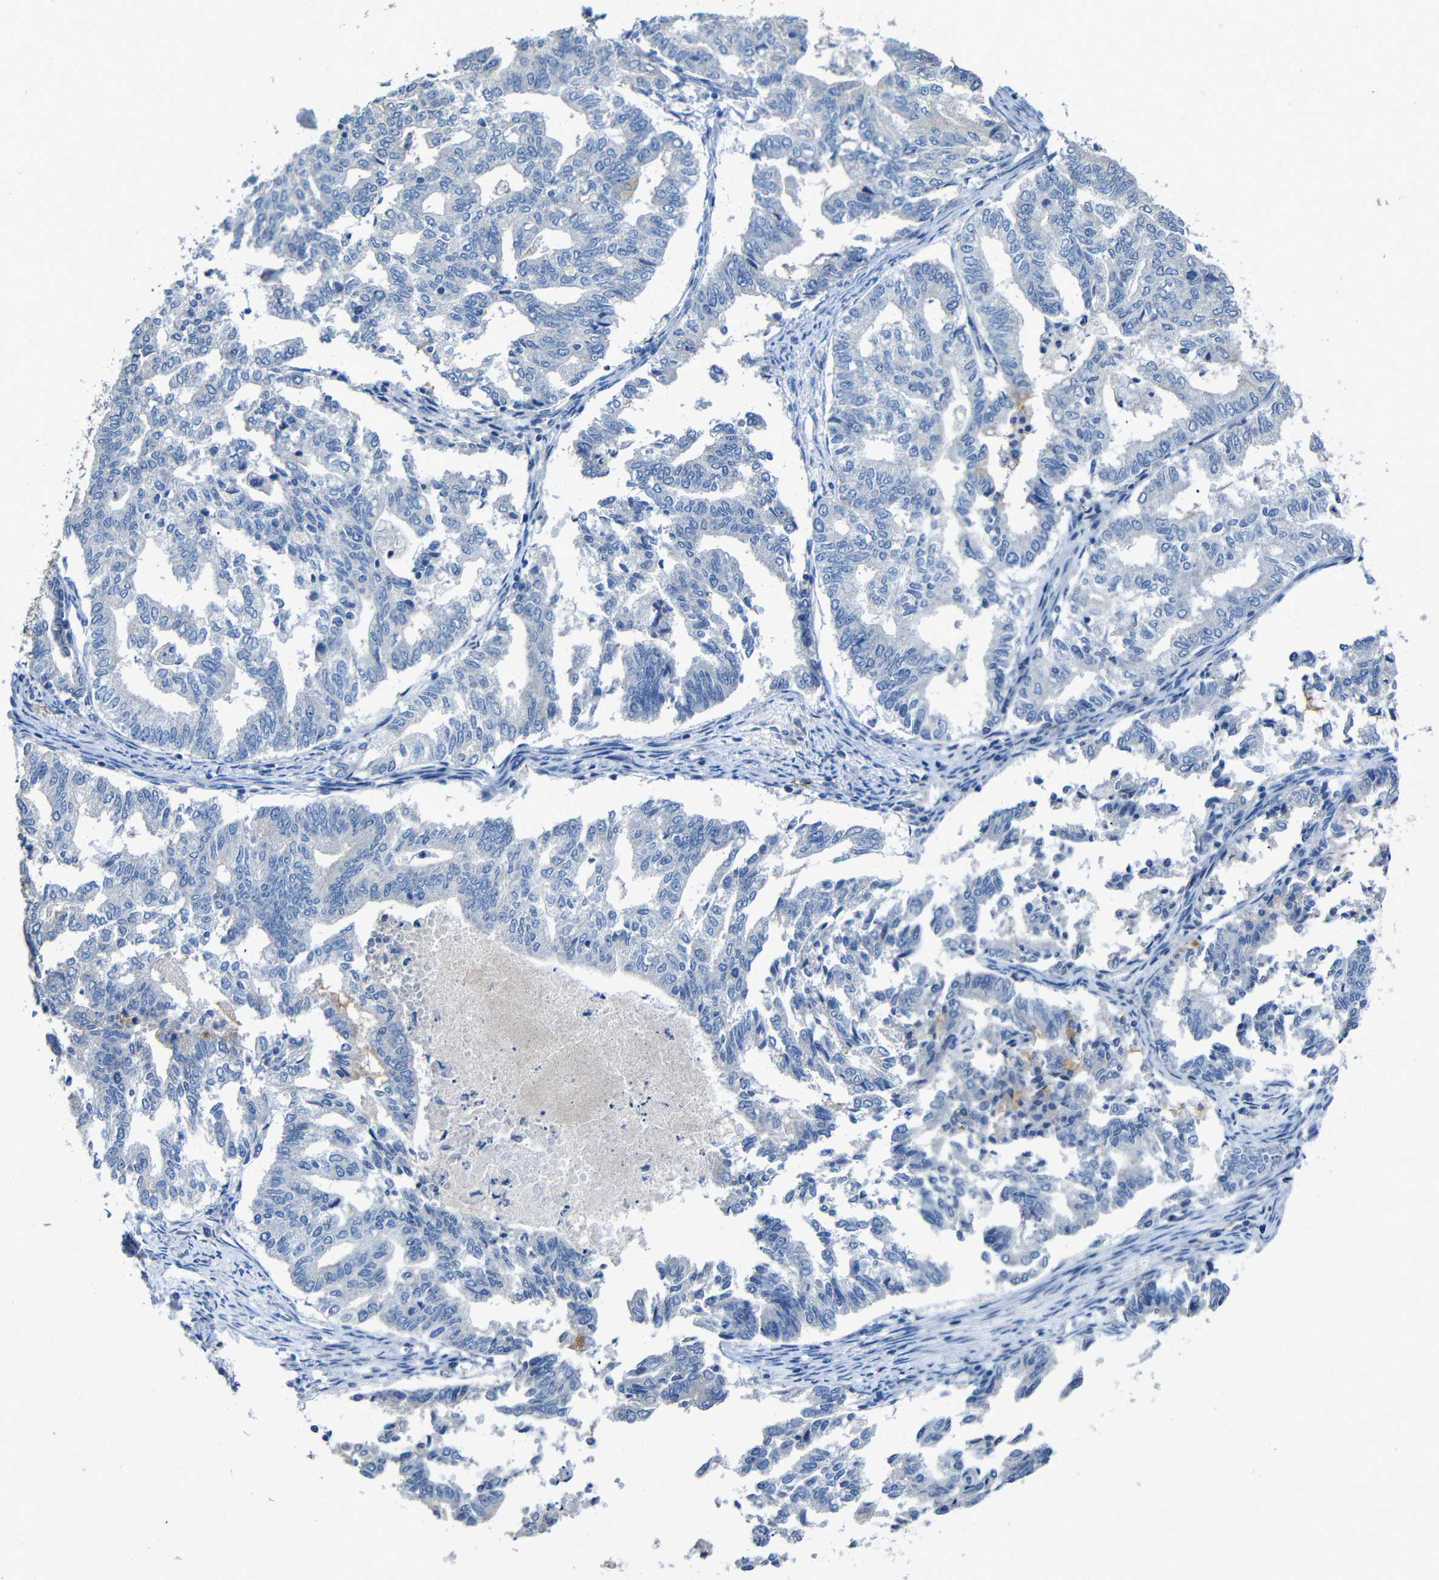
{"staining": {"intensity": "negative", "quantity": "none", "location": "none"}, "tissue": "endometrial cancer", "cell_type": "Tumor cells", "image_type": "cancer", "snomed": [{"axis": "morphology", "description": "Adenocarcinoma, NOS"}, {"axis": "topography", "description": "Endometrium"}], "caption": "A micrograph of endometrial cancer (adenocarcinoma) stained for a protein shows no brown staining in tumor cells.", "gene": "ACKR2", "patient": {"sex": "female", "age": 79}}